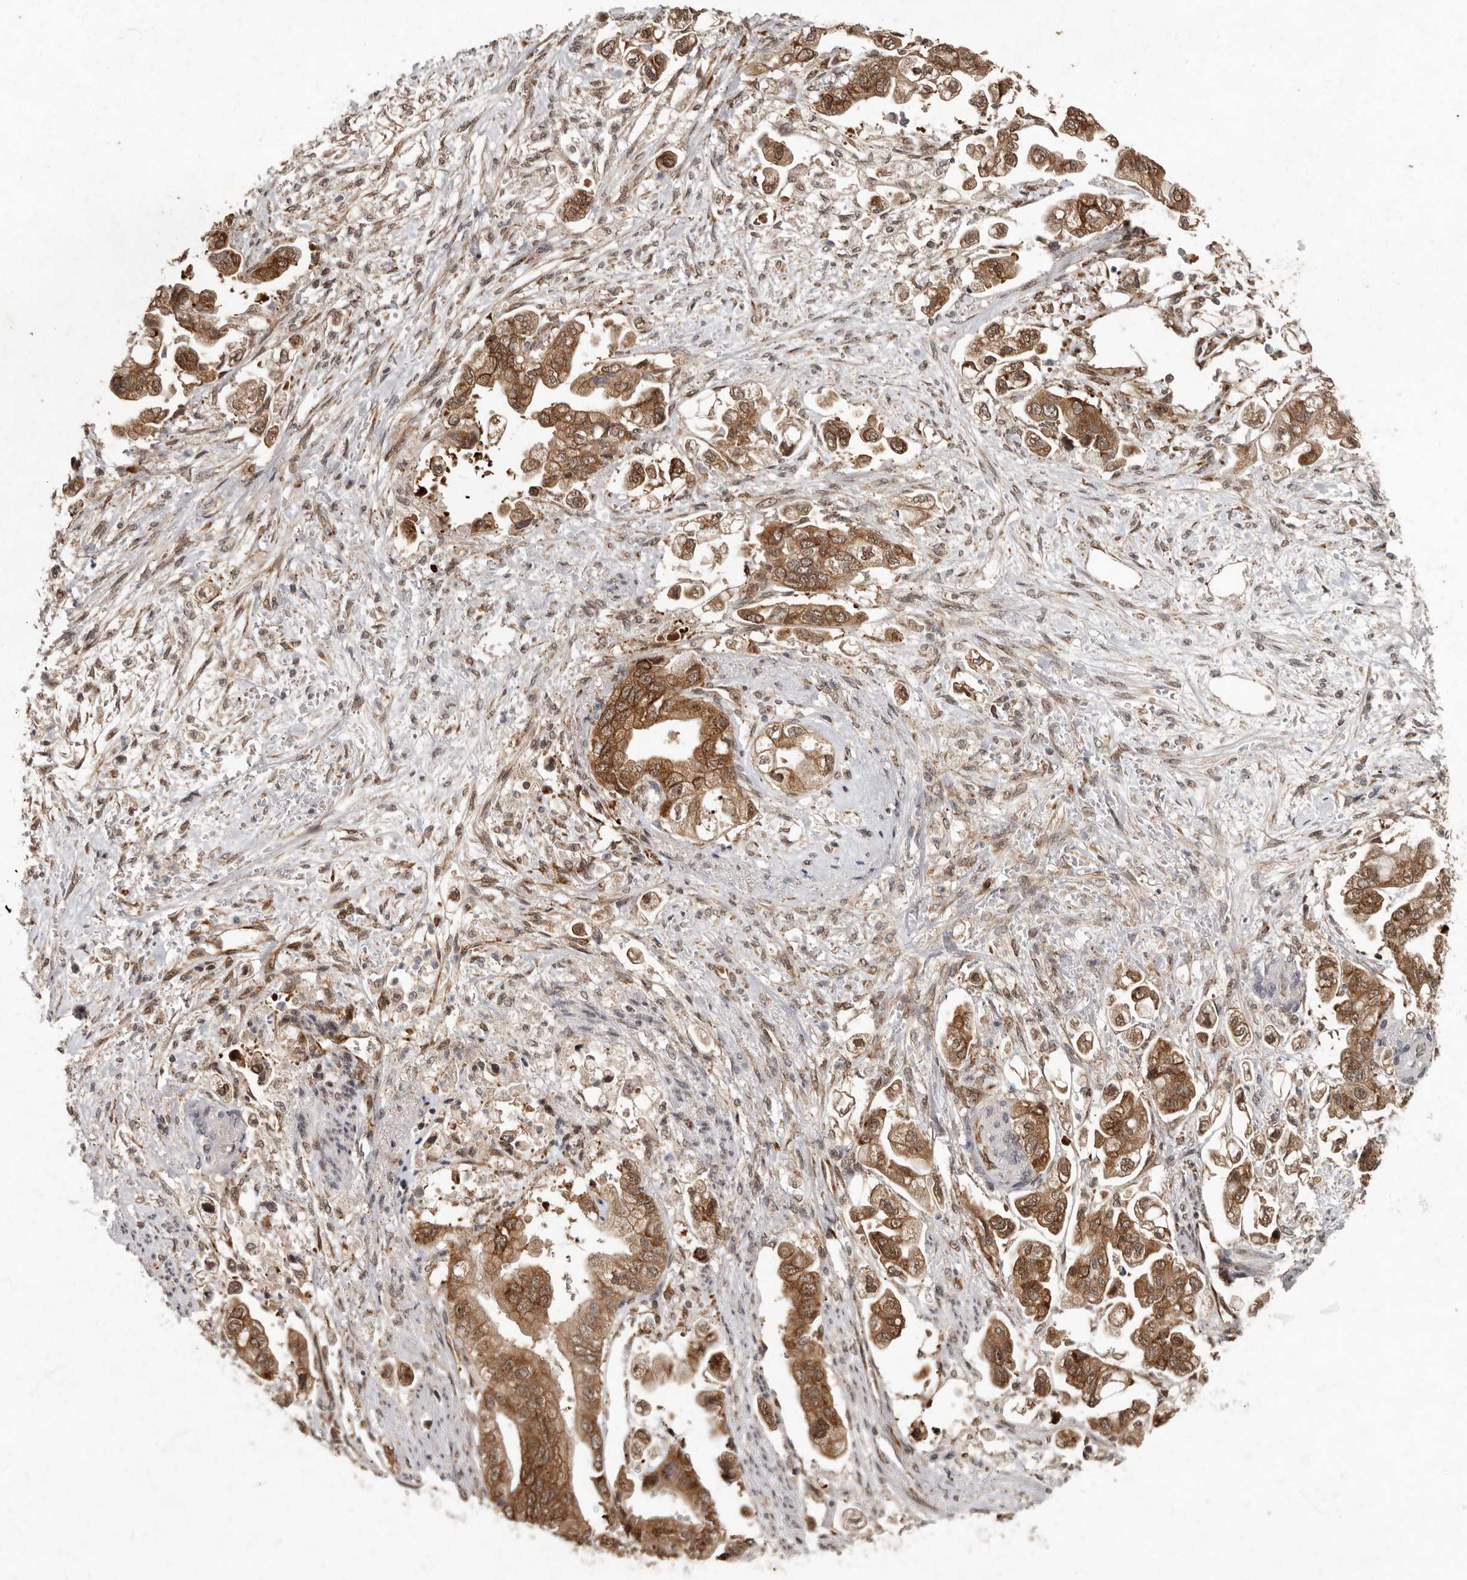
{"staining": {"intensity": "moderate", "quantity": ">75%", "location": "cytoplasmic/membranous,nuclear"}, "tissue": "stomach cancer", "cell_type": "Tumor cells", "image_type": "cancer", "snomed": [{"axis": "morphology", "description": "Adenocarcinoma, NOS"}, {"axis": "topography", "description": "Stomach"}], "caption": "Moderate cytoplasmic/membranous and nuclear protein positivity is appreciated in approximately >75% of tumor cells in stomach cancer.", "gene": "LRGUK", "patient": {"sex": "male", "age": 62}}